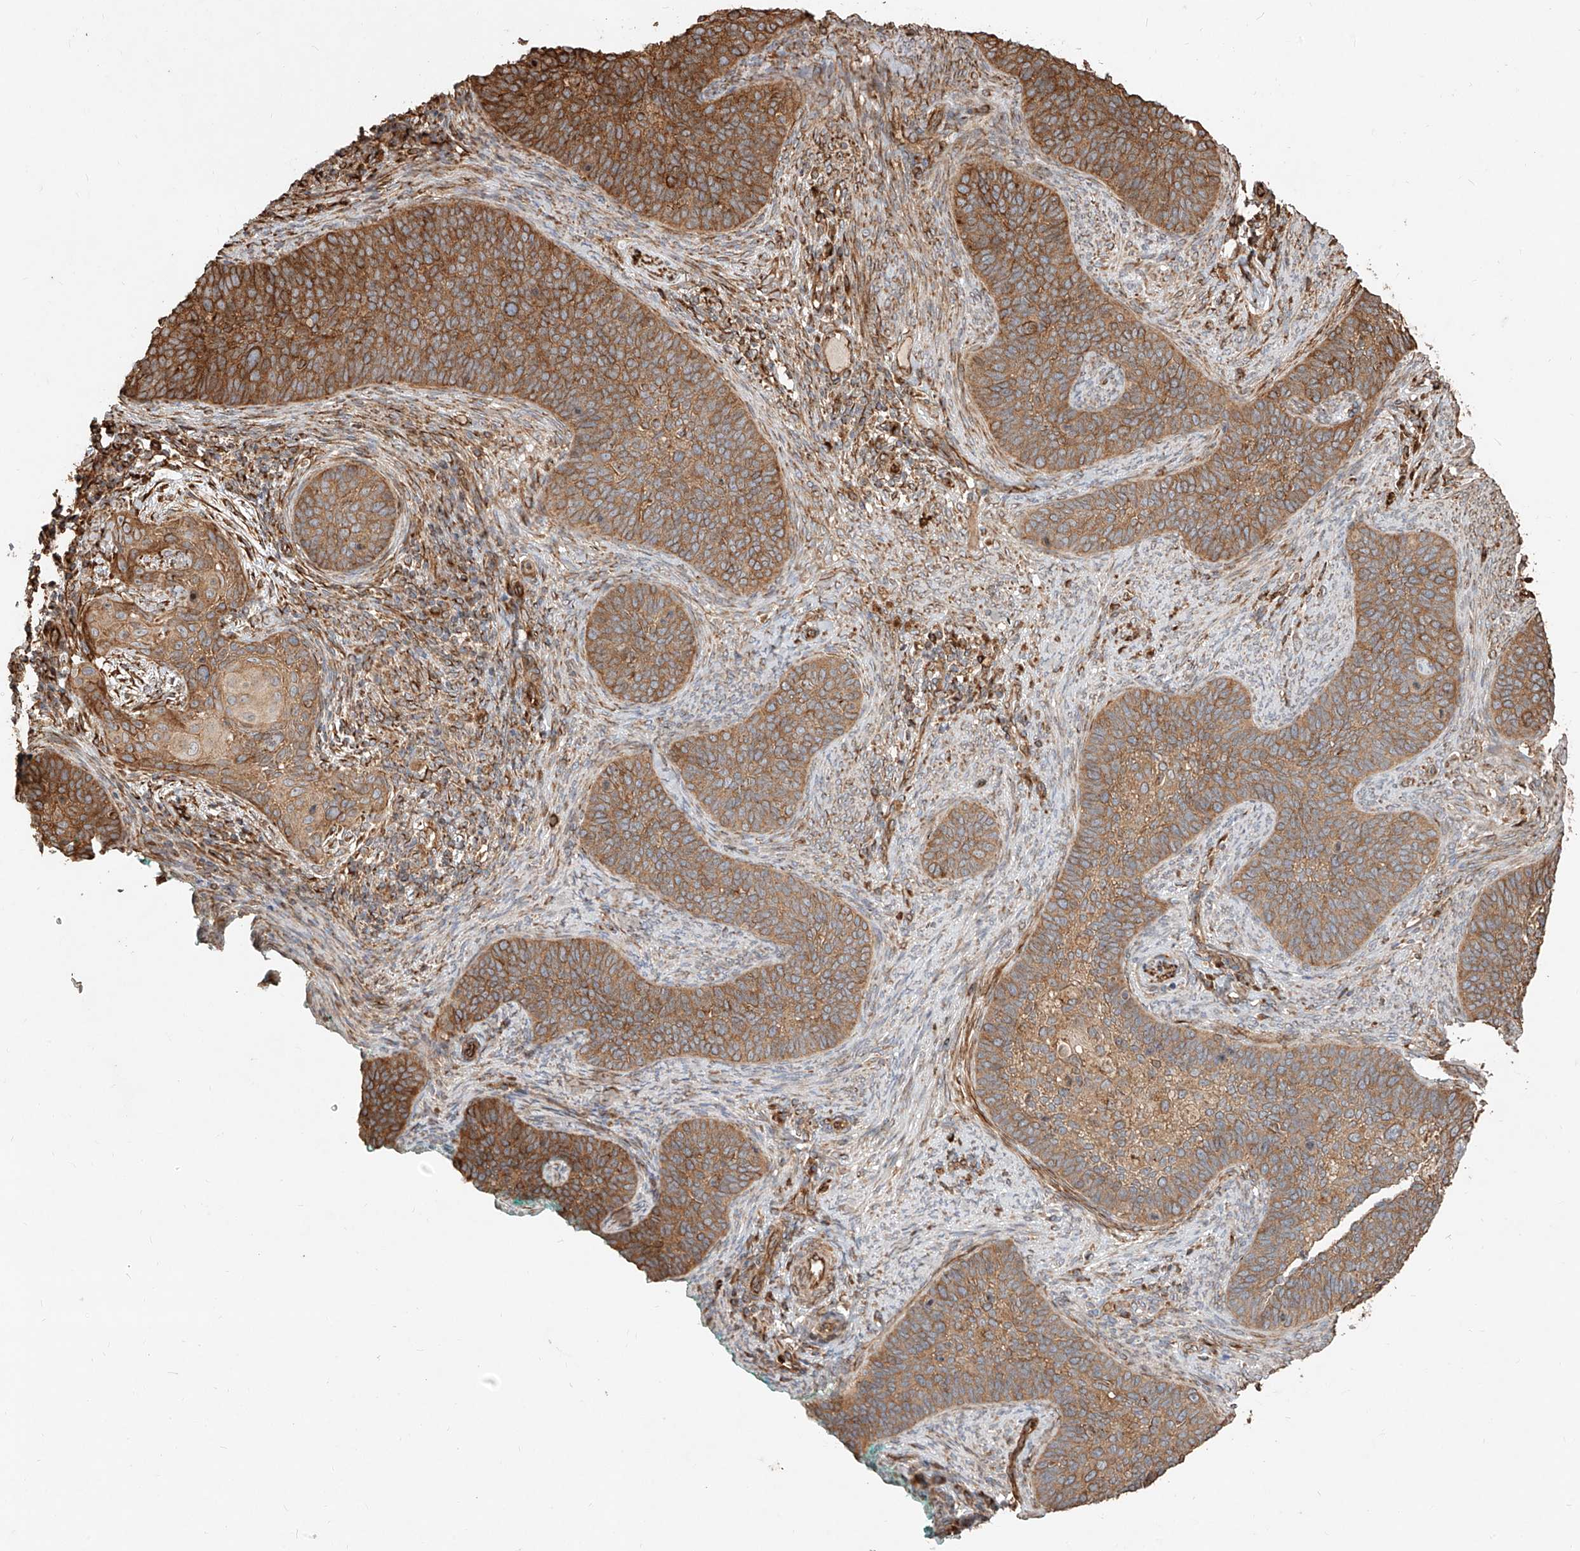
{"staining": {"intensity": "moderate", "quantity": ">75%", "location": "cytoplasmic/membranous"}, "tissue": "cervical cancer", "cell_type": "Tumor cells", "image_type": "cancer", "snomed": [{"axis": "morphology", "description": "Squamous cell carcinoma, NOS"}, {"axis": "topography", "description": "Cervix"}], "caption": "This is a micrograph of immunohistochemistry staining of cervical squamous cell carcinoma, which shows moderate expression in the cytoplasmic/membranous of tumor cells.", "gene": "EFNB1", "patient": {"sex": "female", "age": 33}}